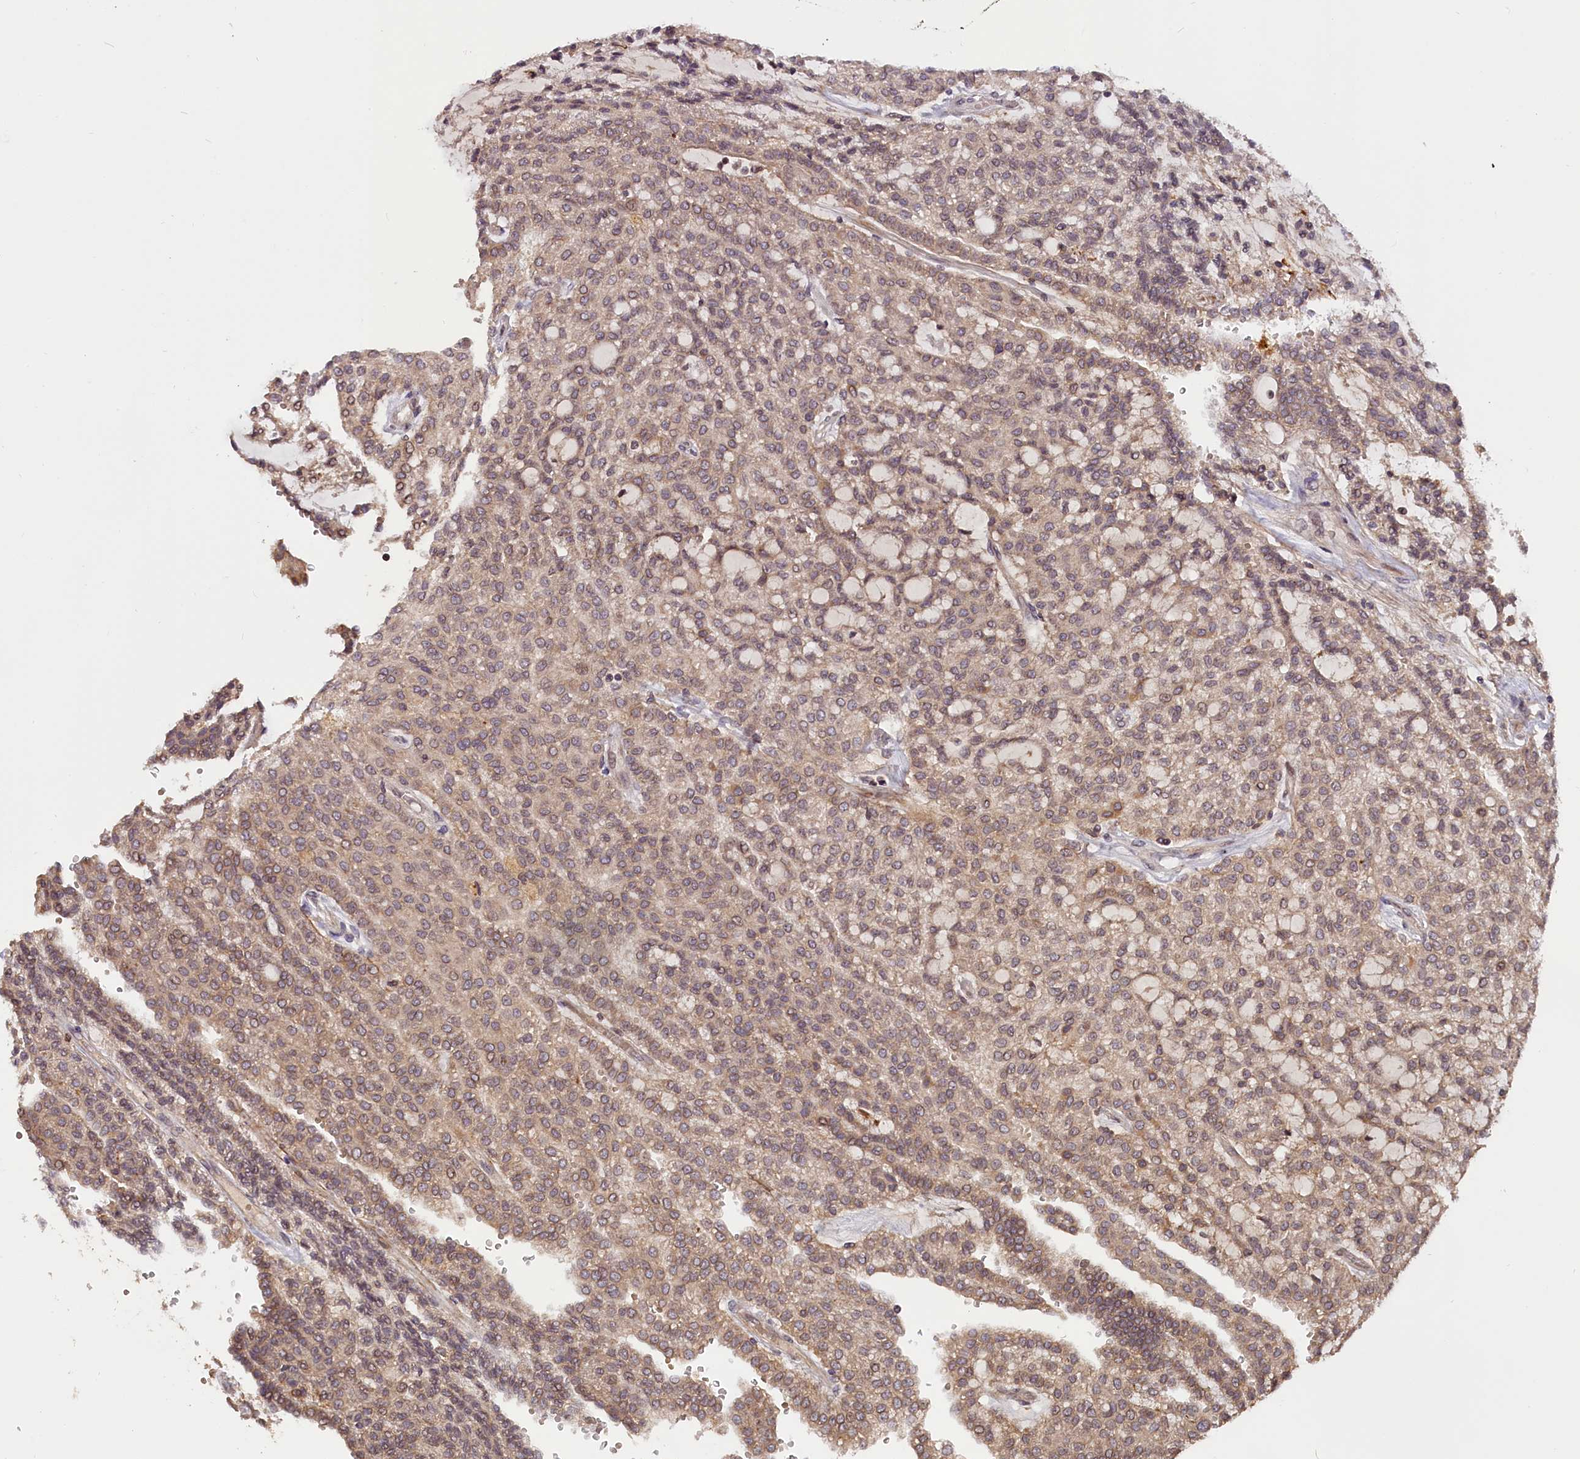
{"staining": {"intensity": "moderate", "quantity": ">75%", "location": "cytoplasmic/membranous,nuclear"}, "tissue": "renal cancer", "cell_type": "Tumor cells", "image_type": "cancer", "snomed": [{"axis": "morphology", "description": "Adenocarcinoma, NOS"}, {"axis": "topography", "description": "Kidney"}], "caption": "DAB (3,3'-diaminobenzidine) immunohistochemical staining of renal cancer demonstrates moderate cytoplasmic/membranous and nuclear protein positivity in approximately >75% of tumor cells.", "gene": "ZNF480", "patient": {"sex": "male", "age": 63}}